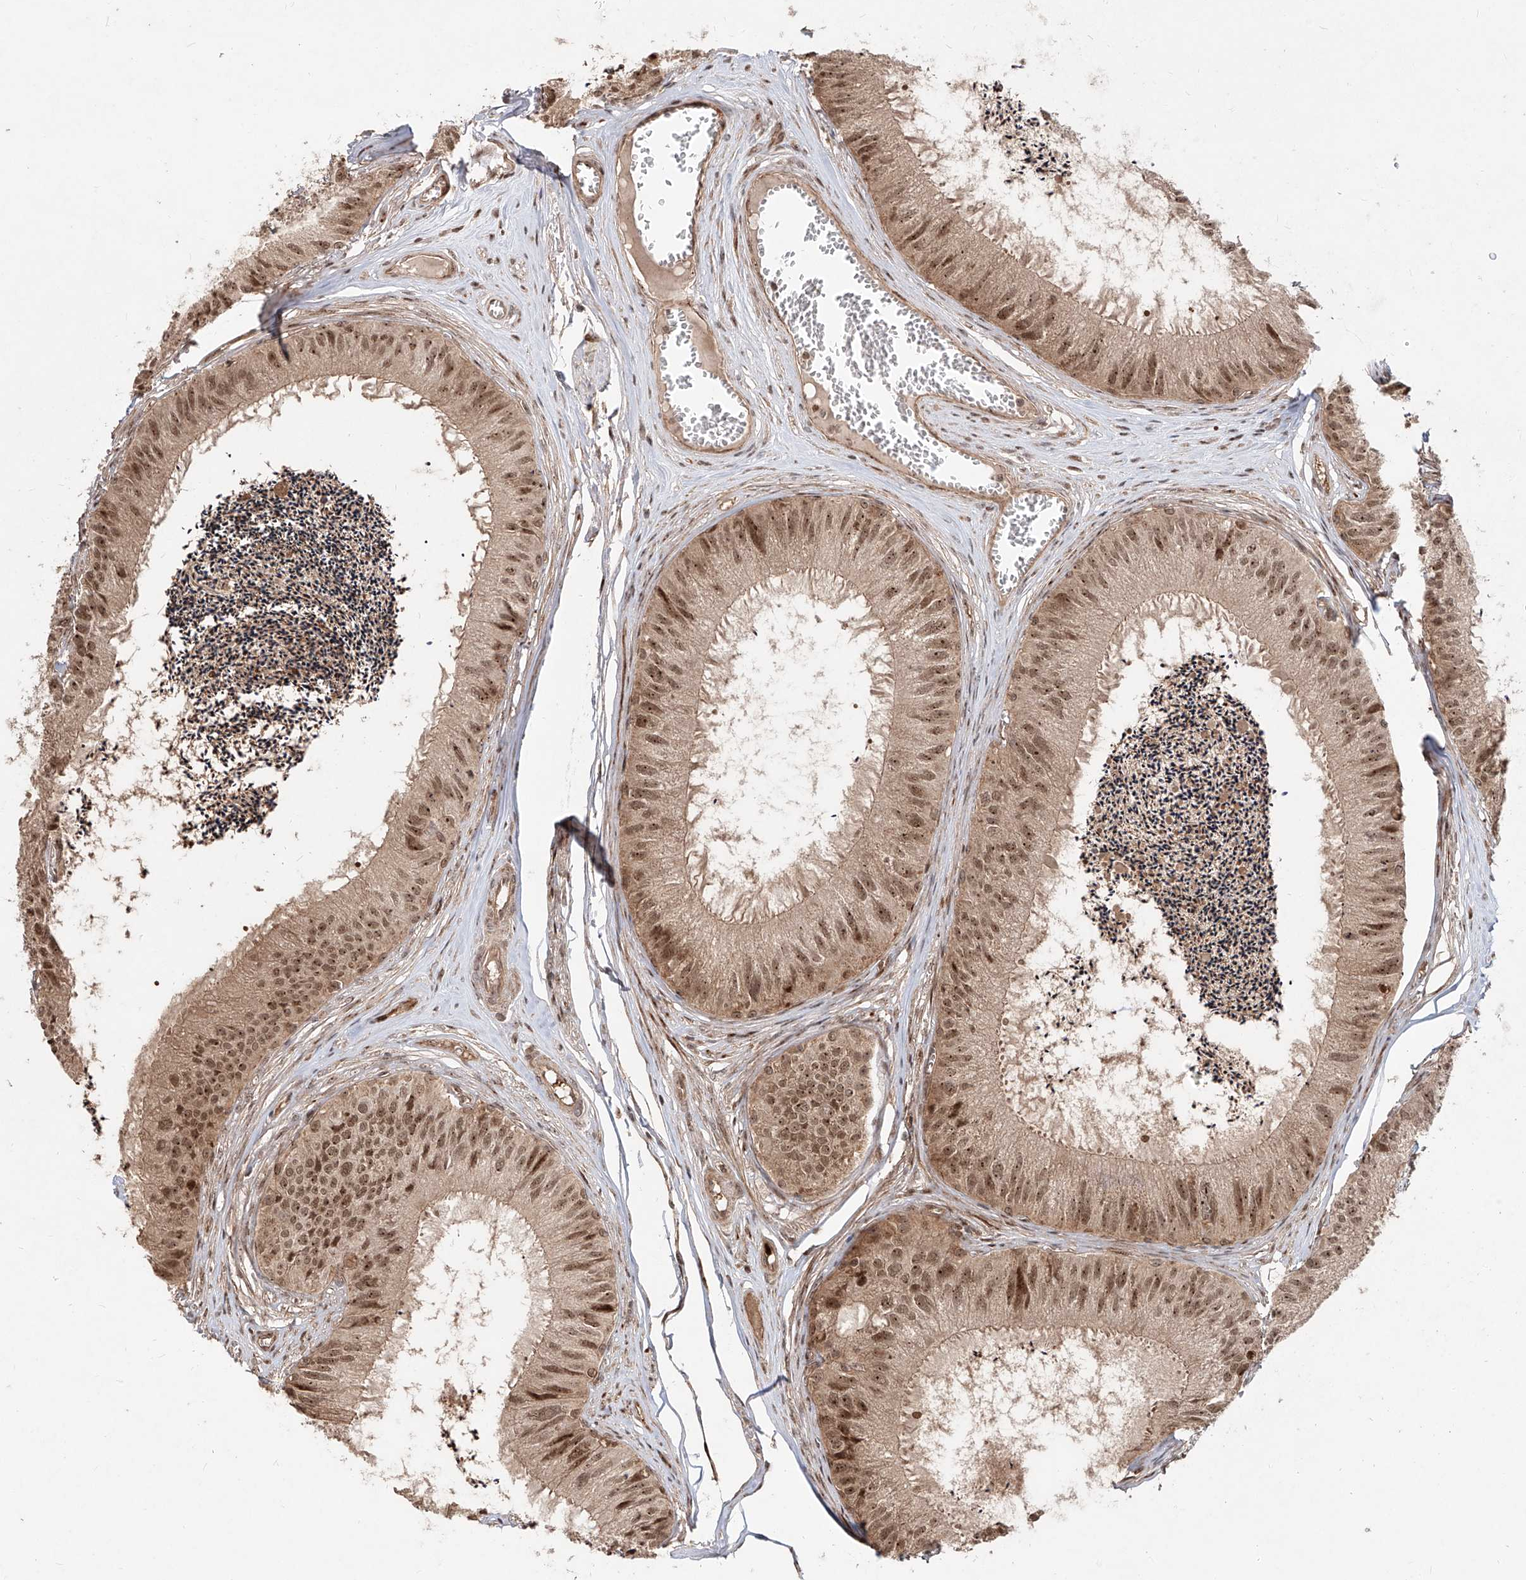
{"staining": {"intensity": "moderate", "quantity": ">75%", "location": "cytoplasmic/membranous,nuclear"}, "tissue": "epididymis", "cell_type": "Glandular cells", "image_type": "normal", "snomed": [{"axis": "morphology", "description": "Normal tissue, NOS"}, {"axis": "topography", "description": "Epididymis"}], "caption": "Immunohistochemical staining of benign epididymis demonstrates moderate cytoplasmic/membranous,nuclear protein expression in about >75% of glandular cells.", "gene": "ZNF710", "patient": {"sex": "male", "age": 79}}